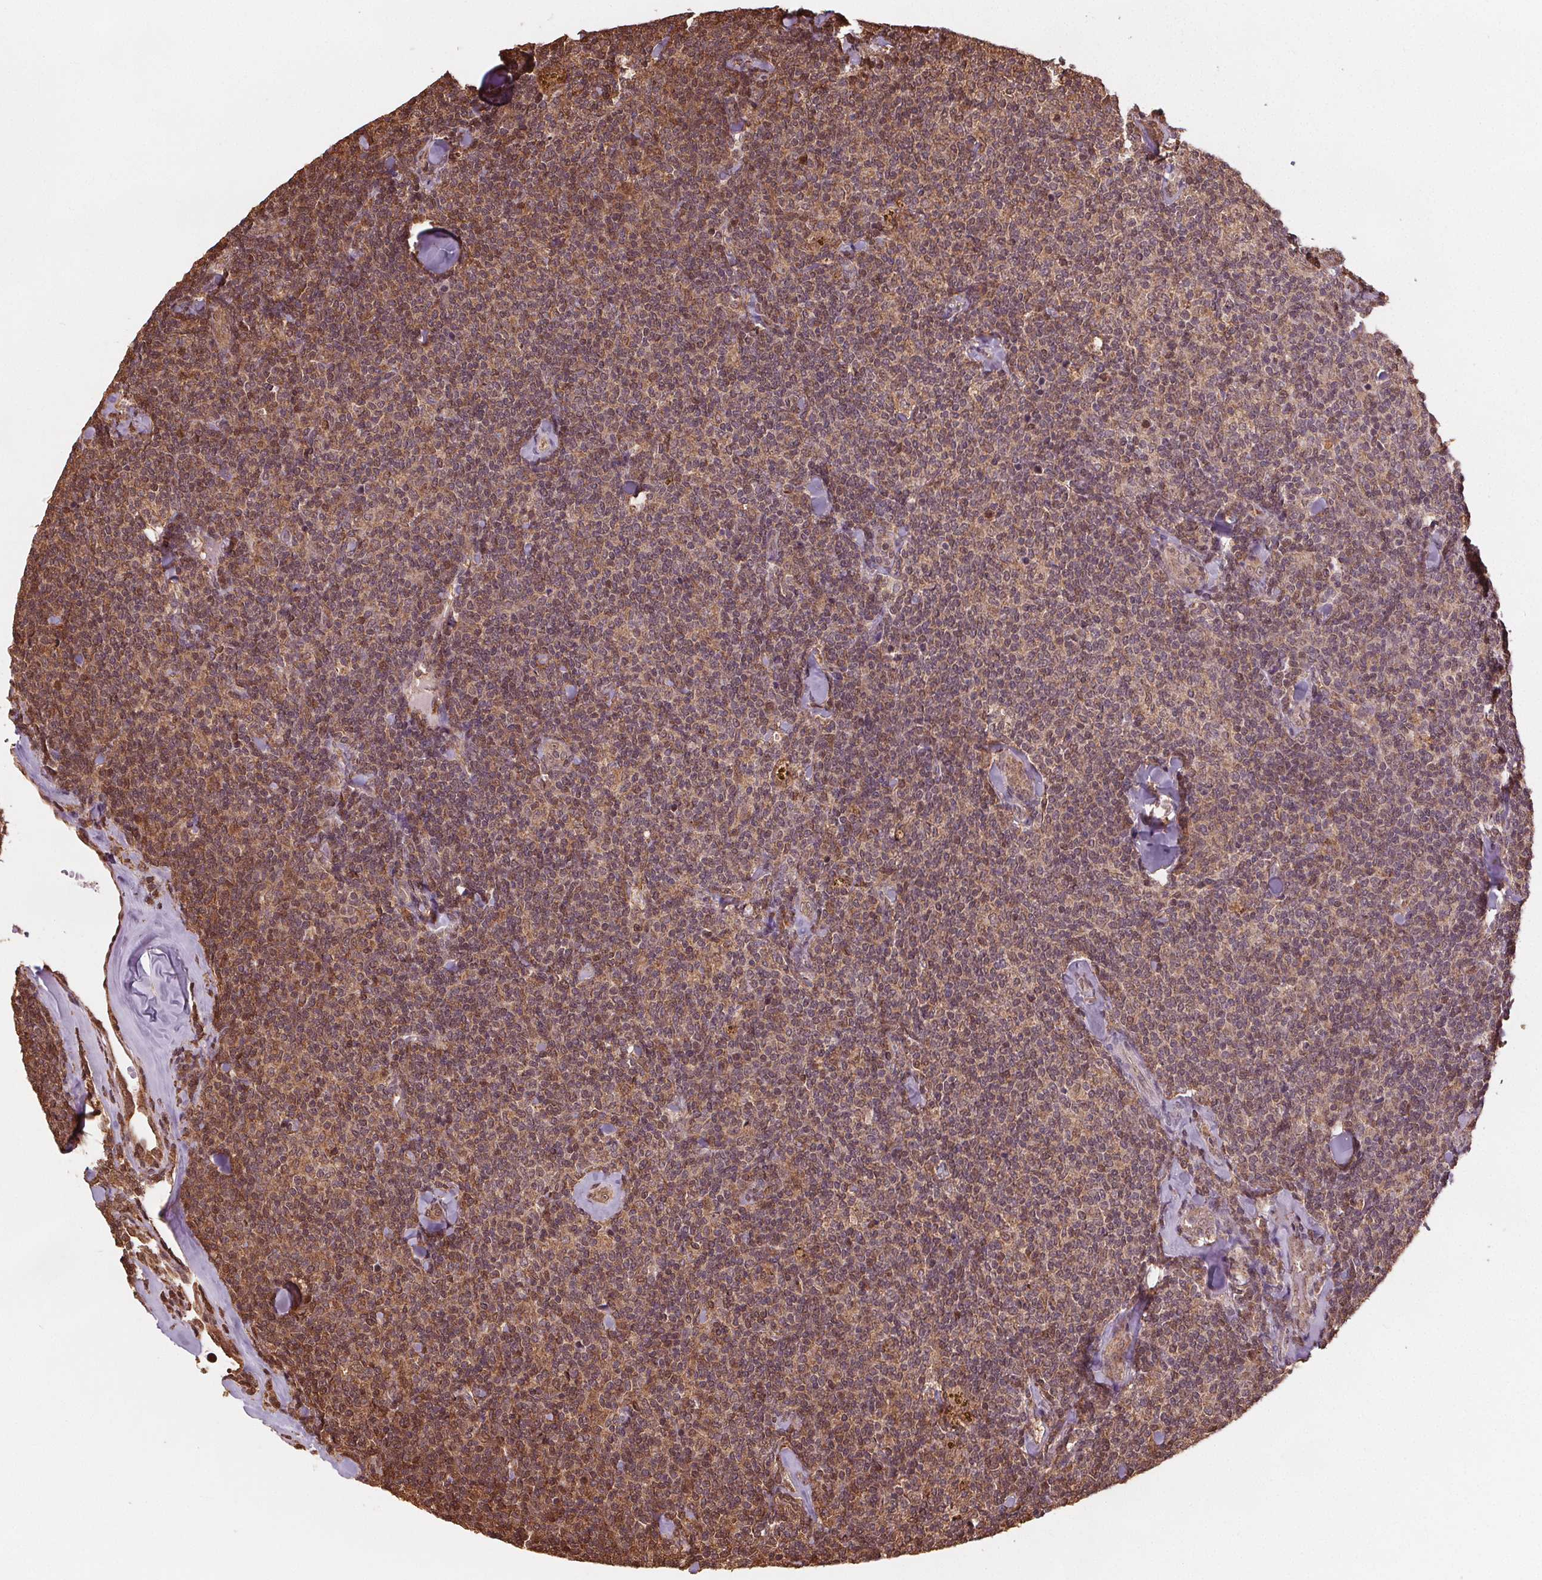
{"staining": {"intensity": "moderate", "quantity": ">75%", "location": "cytoplasmic/membranous,nuclear"}, "tissue": "lymphoma", "cell_type": "Tumor cells", "image_type": "cancer", "snomed": [{"axis": "morphology", "description": "Malignant lymphoma, non-Hodgkin's type, Low grade"}, {"axis": "topography", "description": "Lymph node"}], "caption": "Tumor cells demonstrate medium levels of moderate cytoplasmic/membranous and nuclear staining in approximately >75% of cells in low-grade malignant lymphoma, non-Hodgkin's type. (DAB IHC with brightfield microscopy, high magnification).", "gene": "ENO1", "patient": {"sex": "female", "age": 56}}